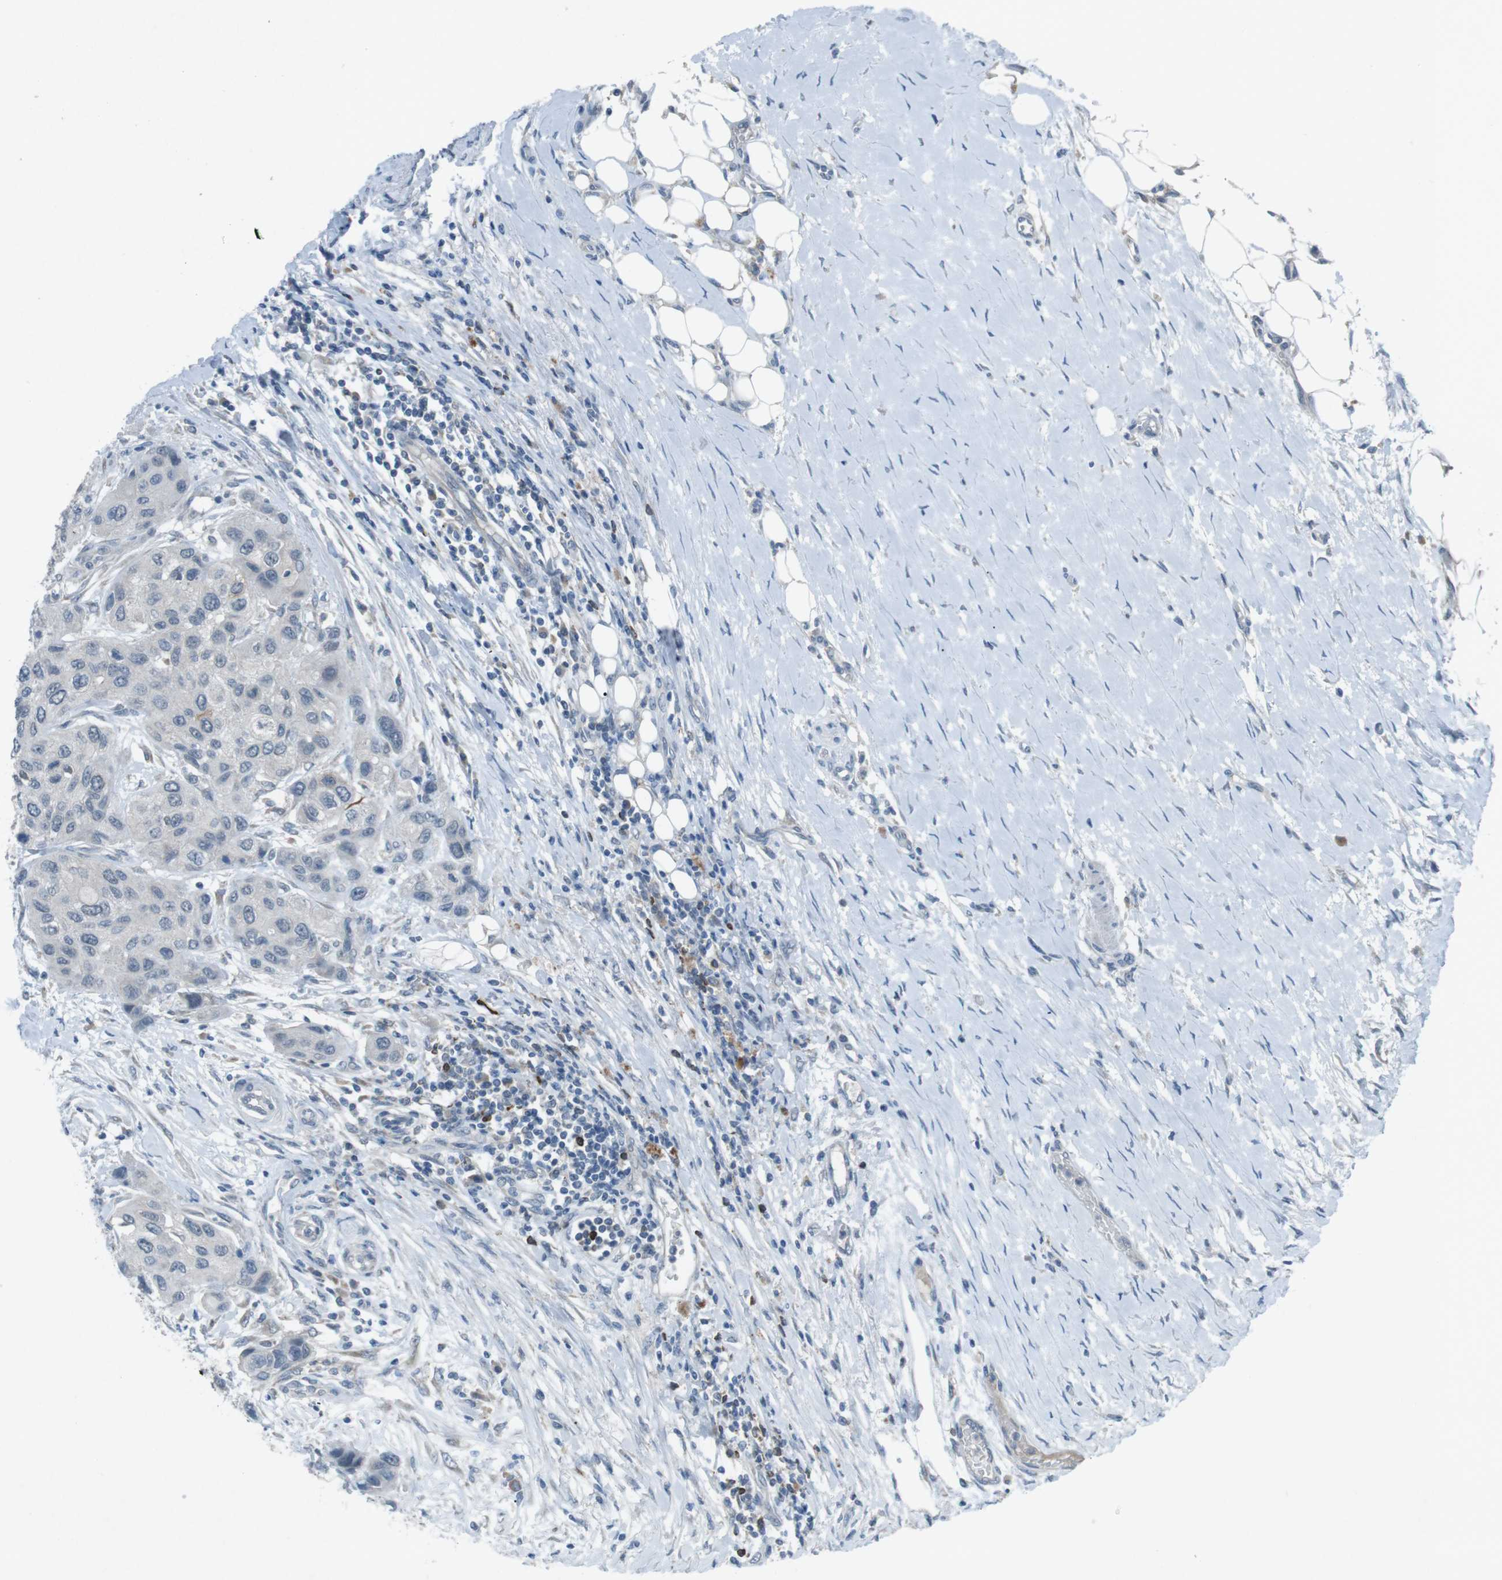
{"staining": {"intensity": "negative", "quantity": "none", "location": "none"}, "tissue": "urothelial cancer", "cell_type": "Tumor cells", "image_type": "cancer", "snomed": [{"axis": "morphology", "description": "Urothelial carcinoma, High grade"}, {"axis": "topography", "description": "Urinary bladder"}], "caption": "Tumor cells are negative for protein expression in human high-grade urothelial carcinoma.", "gene": "FCRLA", "patient": {"sex": "female", "age": 56}}